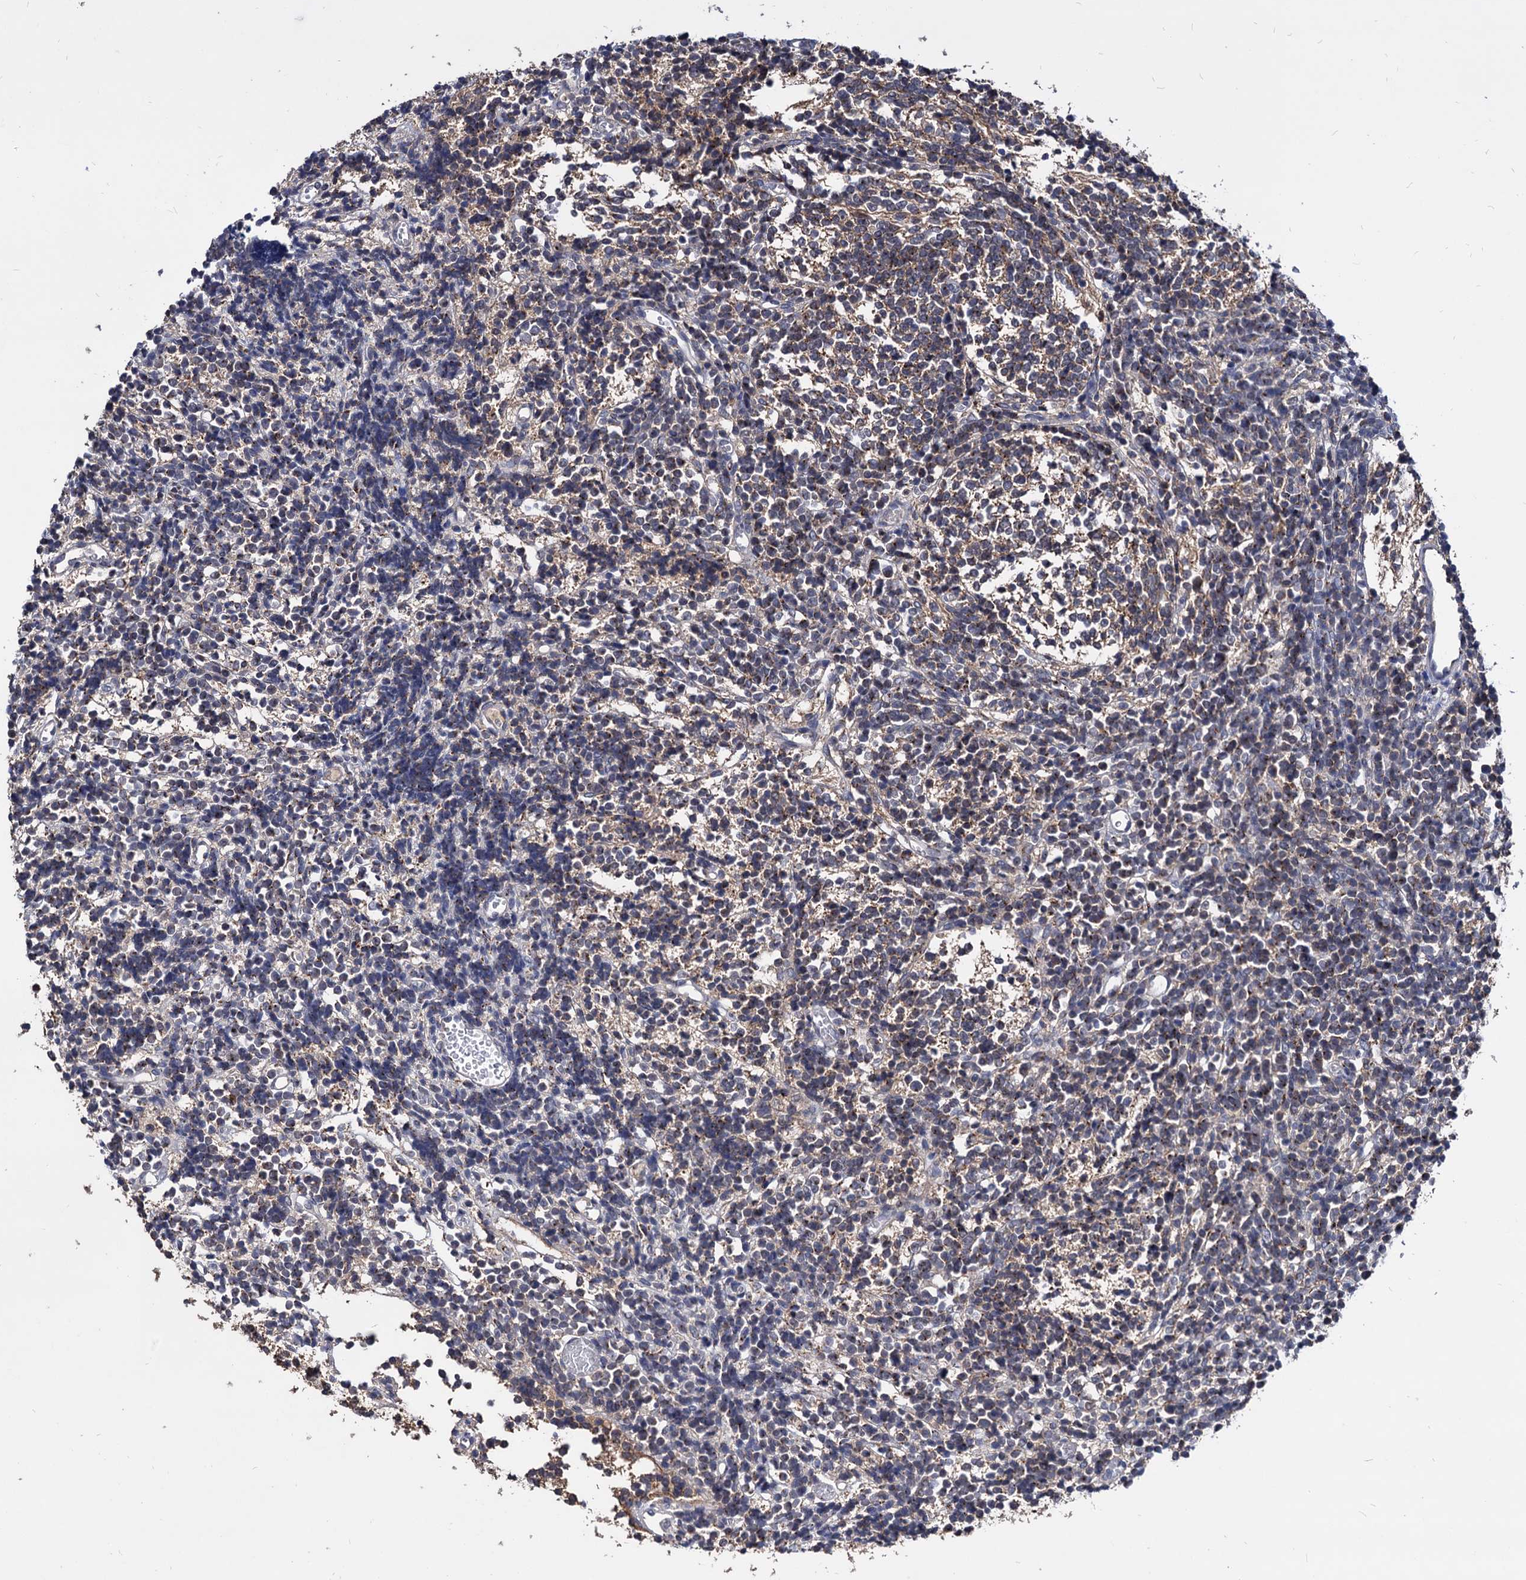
{"staining": {"intensity": "weak", "quantity": "<25%", "location": "cytoplasmic/membranous"}, "tissue": "glioma", "cell_type": "Tumor cells", "image_type": "cancer", "snomed": [{"axis": "morphology", "description": "Glioma, malignant, Low grade"}, {"axis": "topography", "description": "Brain"}], "caption": "Tumor cells show no significant protein expression in low-grade glioma (malignant). (DAB immunohistochemistry with hematoxylin counter stain).", "gene": "ESD", "patient": {"sex": "female", "age": 1}}